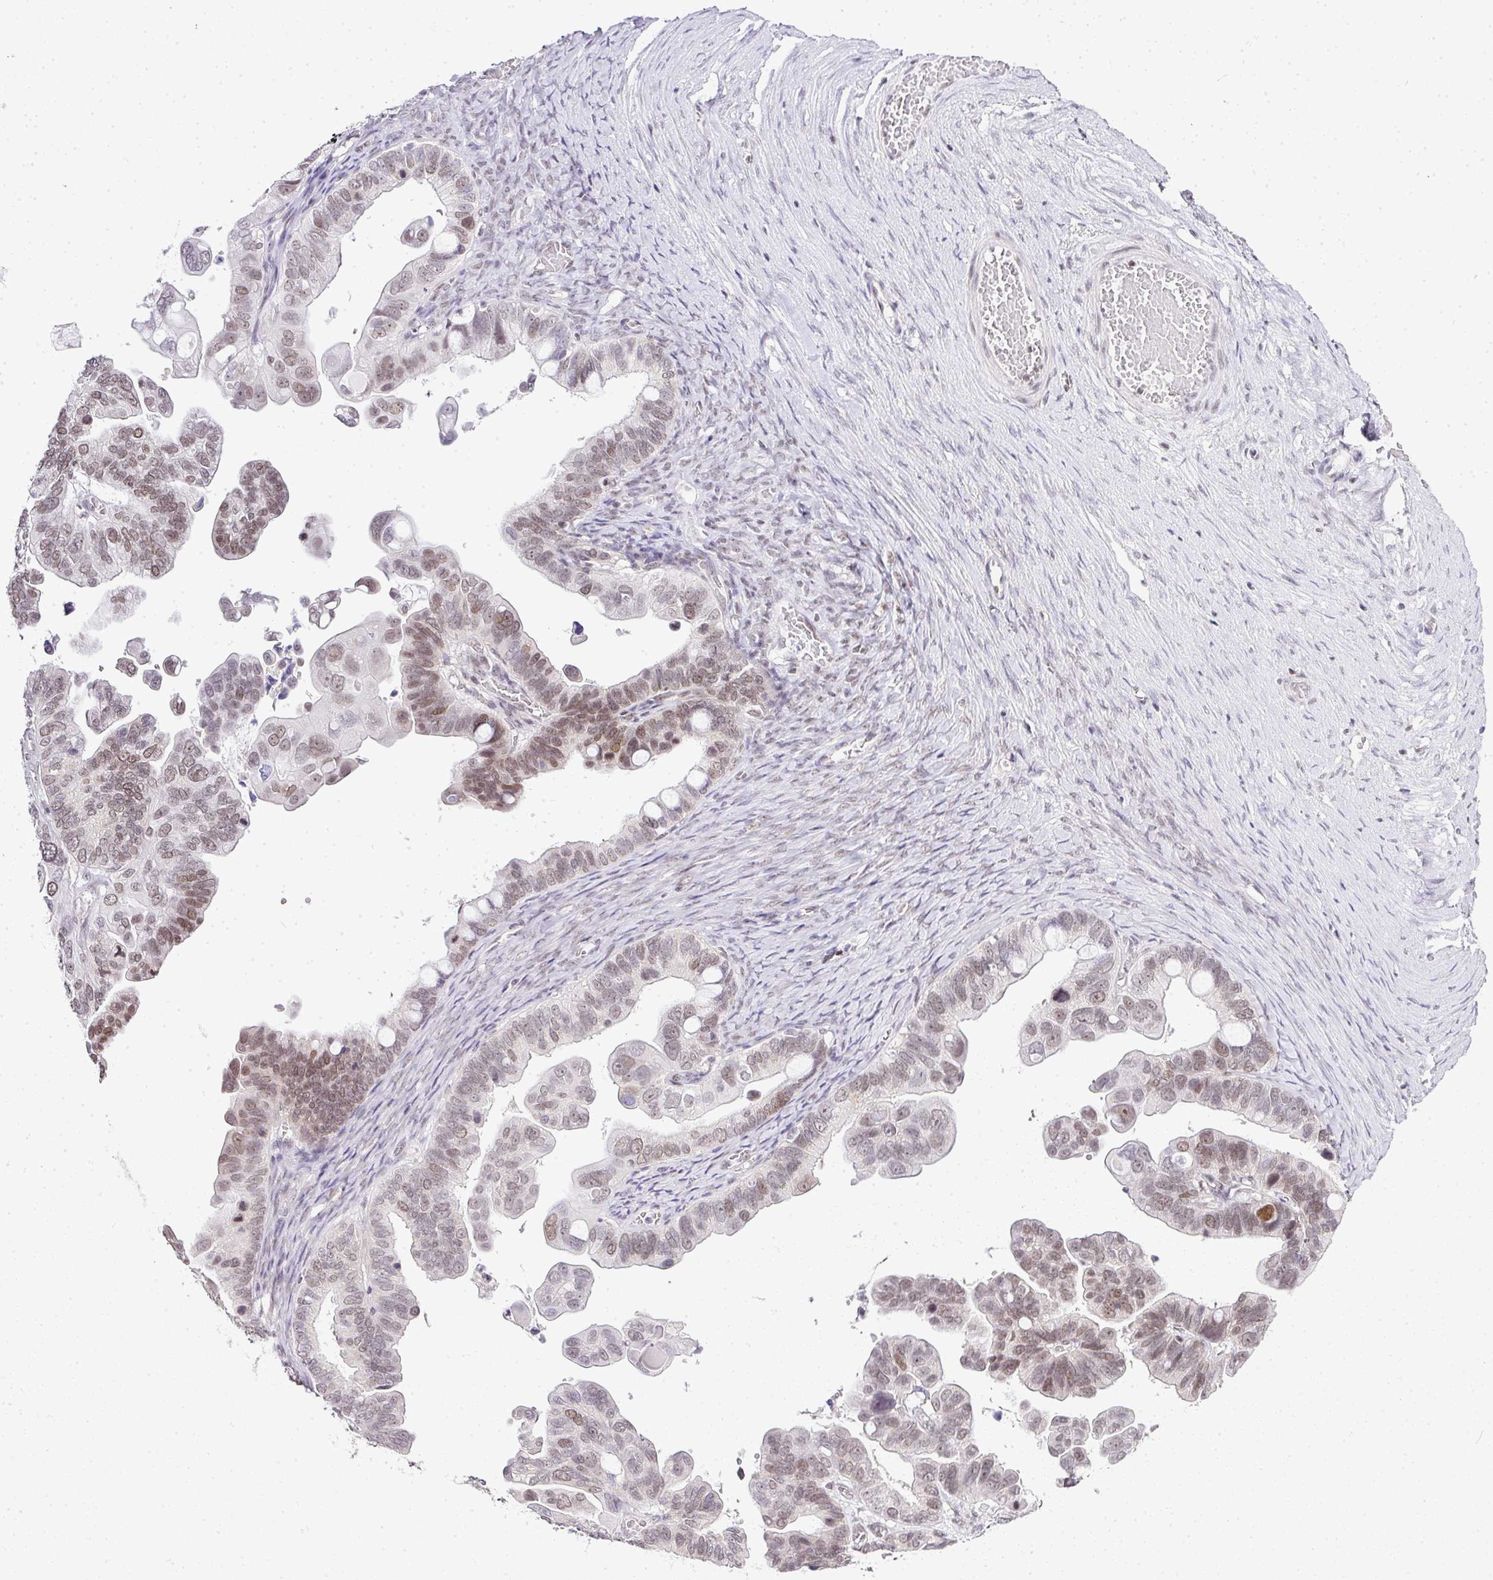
{"staining": {"intensity": "weak", "quantity": "25%-75%", "location": "nuclear"}, "tissue": "ovarian cancer", "cell_type": "Tumor cells", "image_type": "cancer", "snomed": [{"axis": "morphology", "description": "Cystadenocarcinoma, serous, NOS"}, {"axis": "topography", "description": "Ovary"}], "caption": "A photomicrograph of ovarian cancer (serous cystadenocarcinoma) stained for a protein displays weak nuclear brown staining in tumor cells. (DAB (3,3'-diaminobenzidine) IHC with brightfield microscopy, high magnification).", "gene": "FAM32A", "patient": {"sex": "female", "age": 56}}